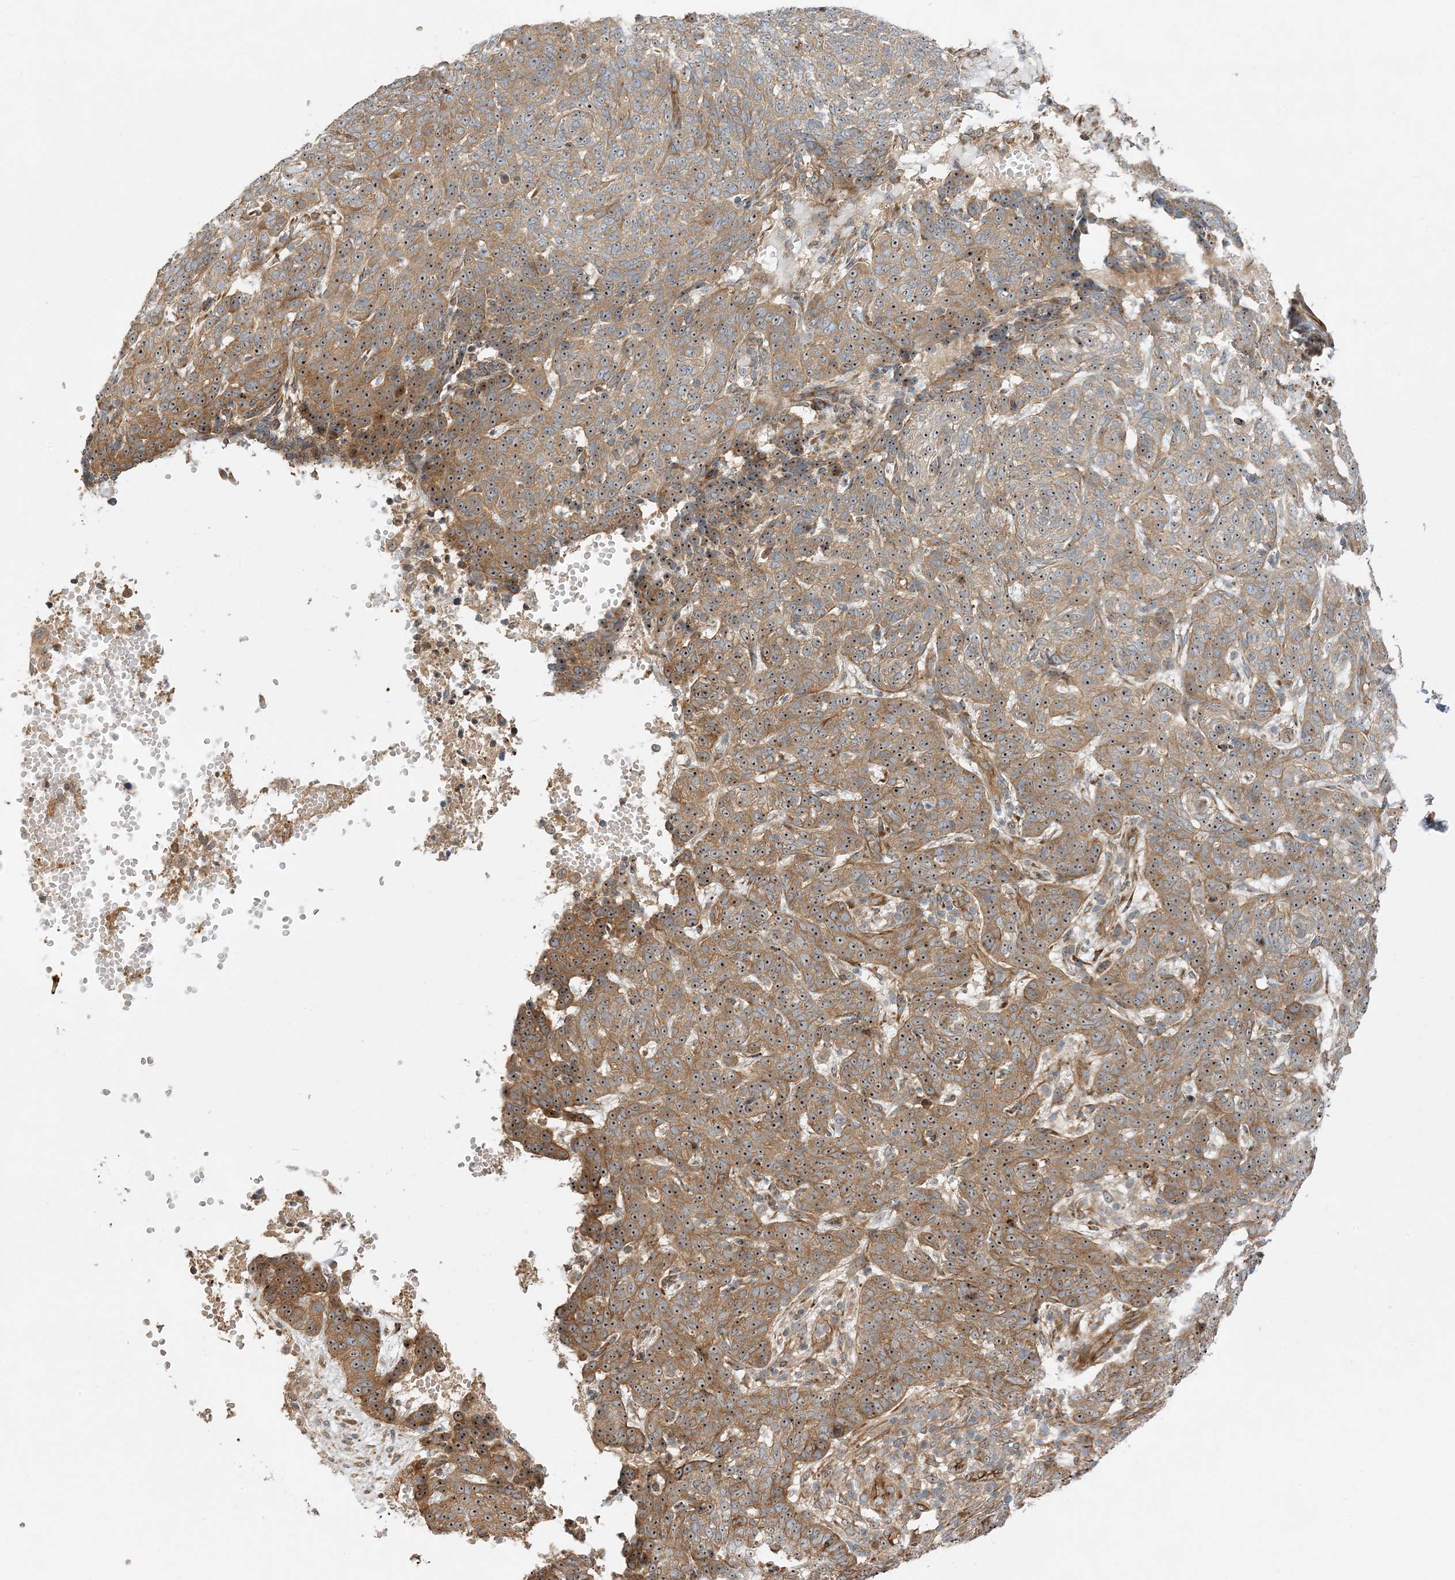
{"staining": {"intensity": "moderate", "quantity": ">75%", "location": "cytoplasmic/membranous,nuclear"}, "tissue": "skin cancer", "cell_type": "Tumor cells", "image_type": "cancer", "snomed": [{"axis": "morphology", "description": "Basal cell carcinoma"}, {"axis": "topography", "description": "Skin"}], "caption": "A brown stain labels moderate cytoplasmic/membranous and nuclear positivity of a protein in human skin basal cell carcinoma tumor cells. (Stains: DAB (3,3'-diaminobenzidine) in brown, nuclei in blue, Microscopy: brightfield microscopy at high magnification).", "gene": "MYL5", "patient": {"sex": "male", "age": 85}}